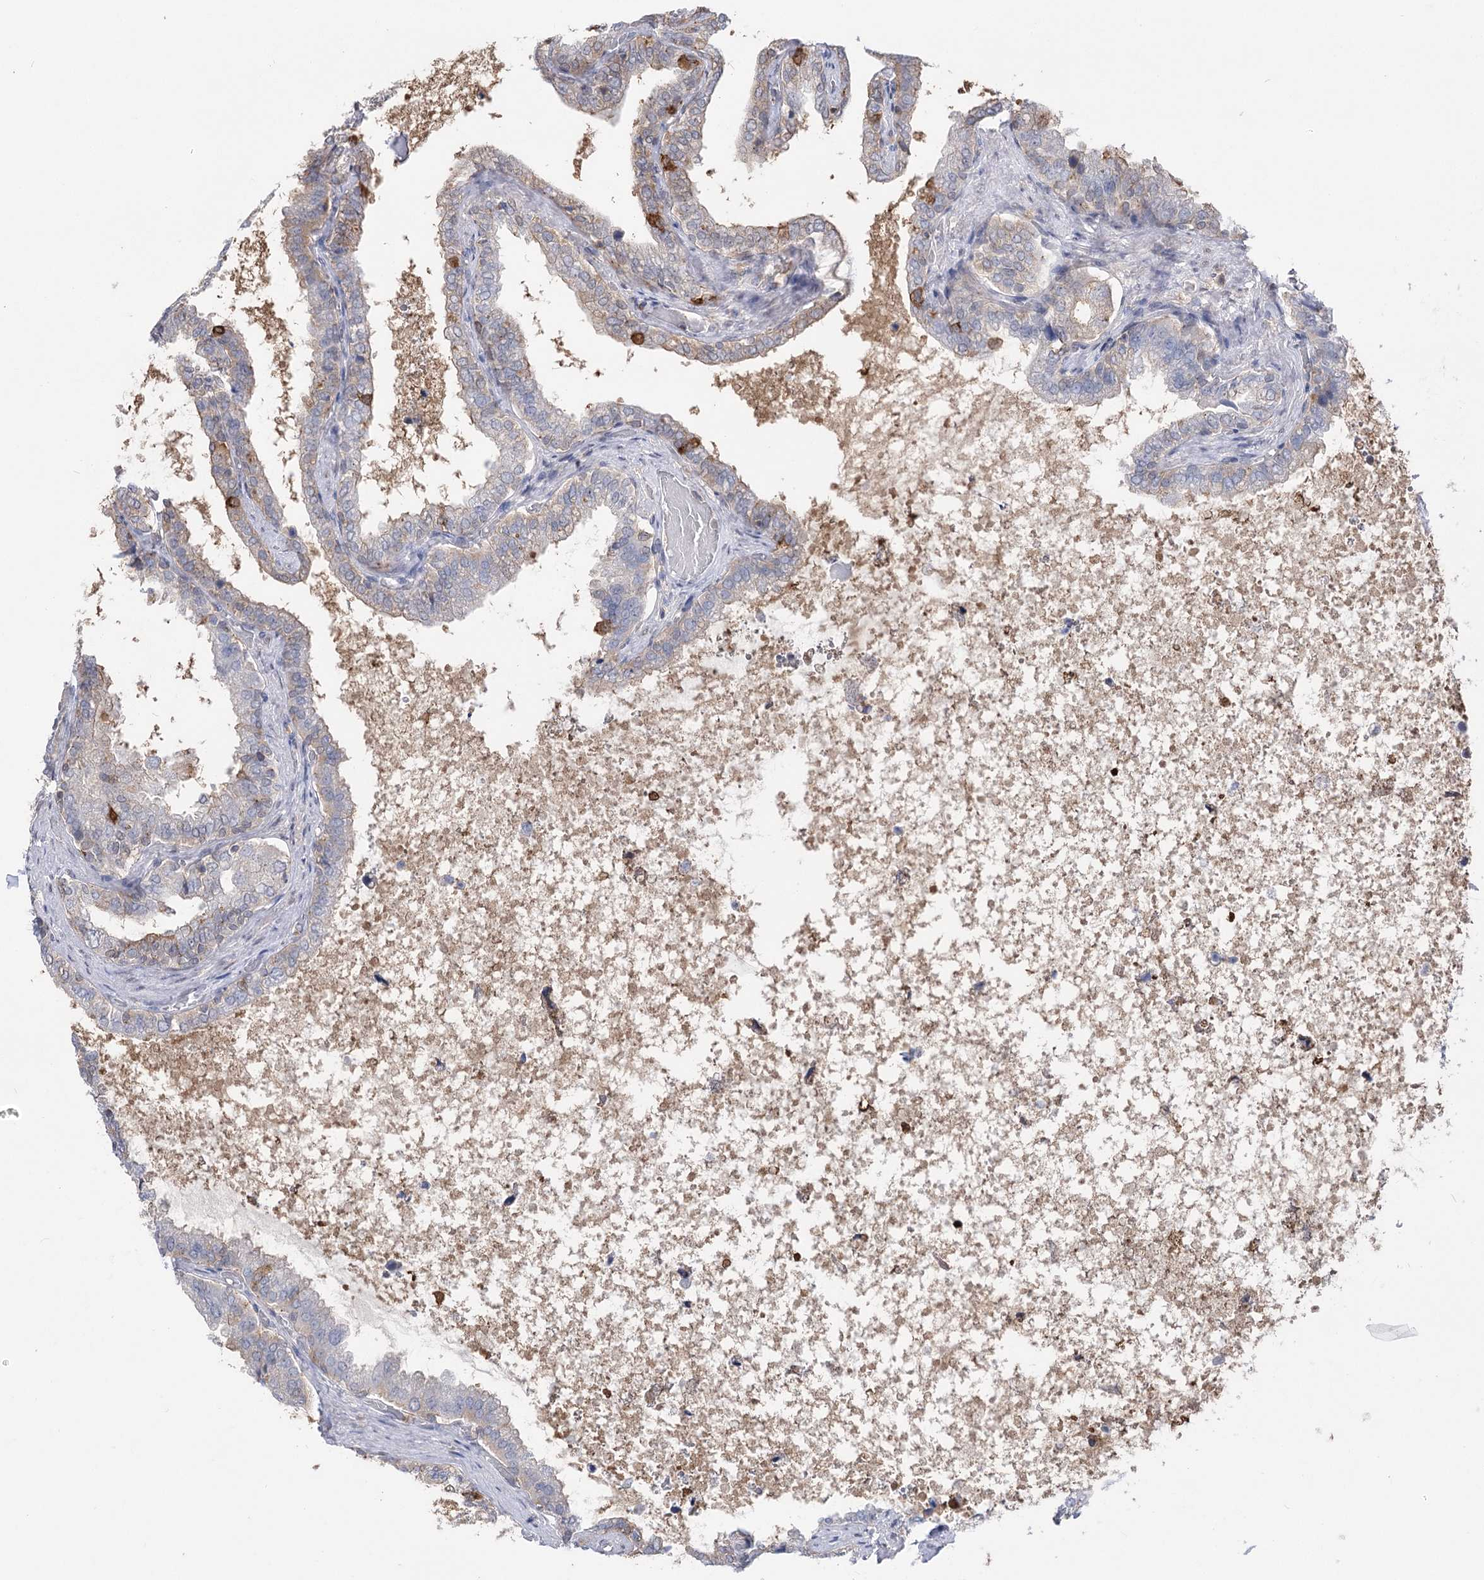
{"staining": {"intensity": "moderate", "quantity": "25%-75%", "location": "cytoplasmic/membranous"}, "tissue": "seminal vesicle", "cell_type": "Glandular cells", "image_type": "normal", "snomed": [{"axis": "morphology", "description": "Normal tissue, NOS"}, {"axis": "topography", "description": "Seminal veicle"}], "caption": "IHC staining of normal seminal vesicle, which demonstrates medium levels of moderate cytoplasmic/membranous positivity in approximately 25%-75% of glandular cells indicating moderate cytoplasmic/membranous protein staining. The staining was performed using DAB (brown) for protein detection and nuclei were counterstained in hematoxylin (blue).", "gene": "UGP2", "patient": {"sex": "male", "age": 46}}